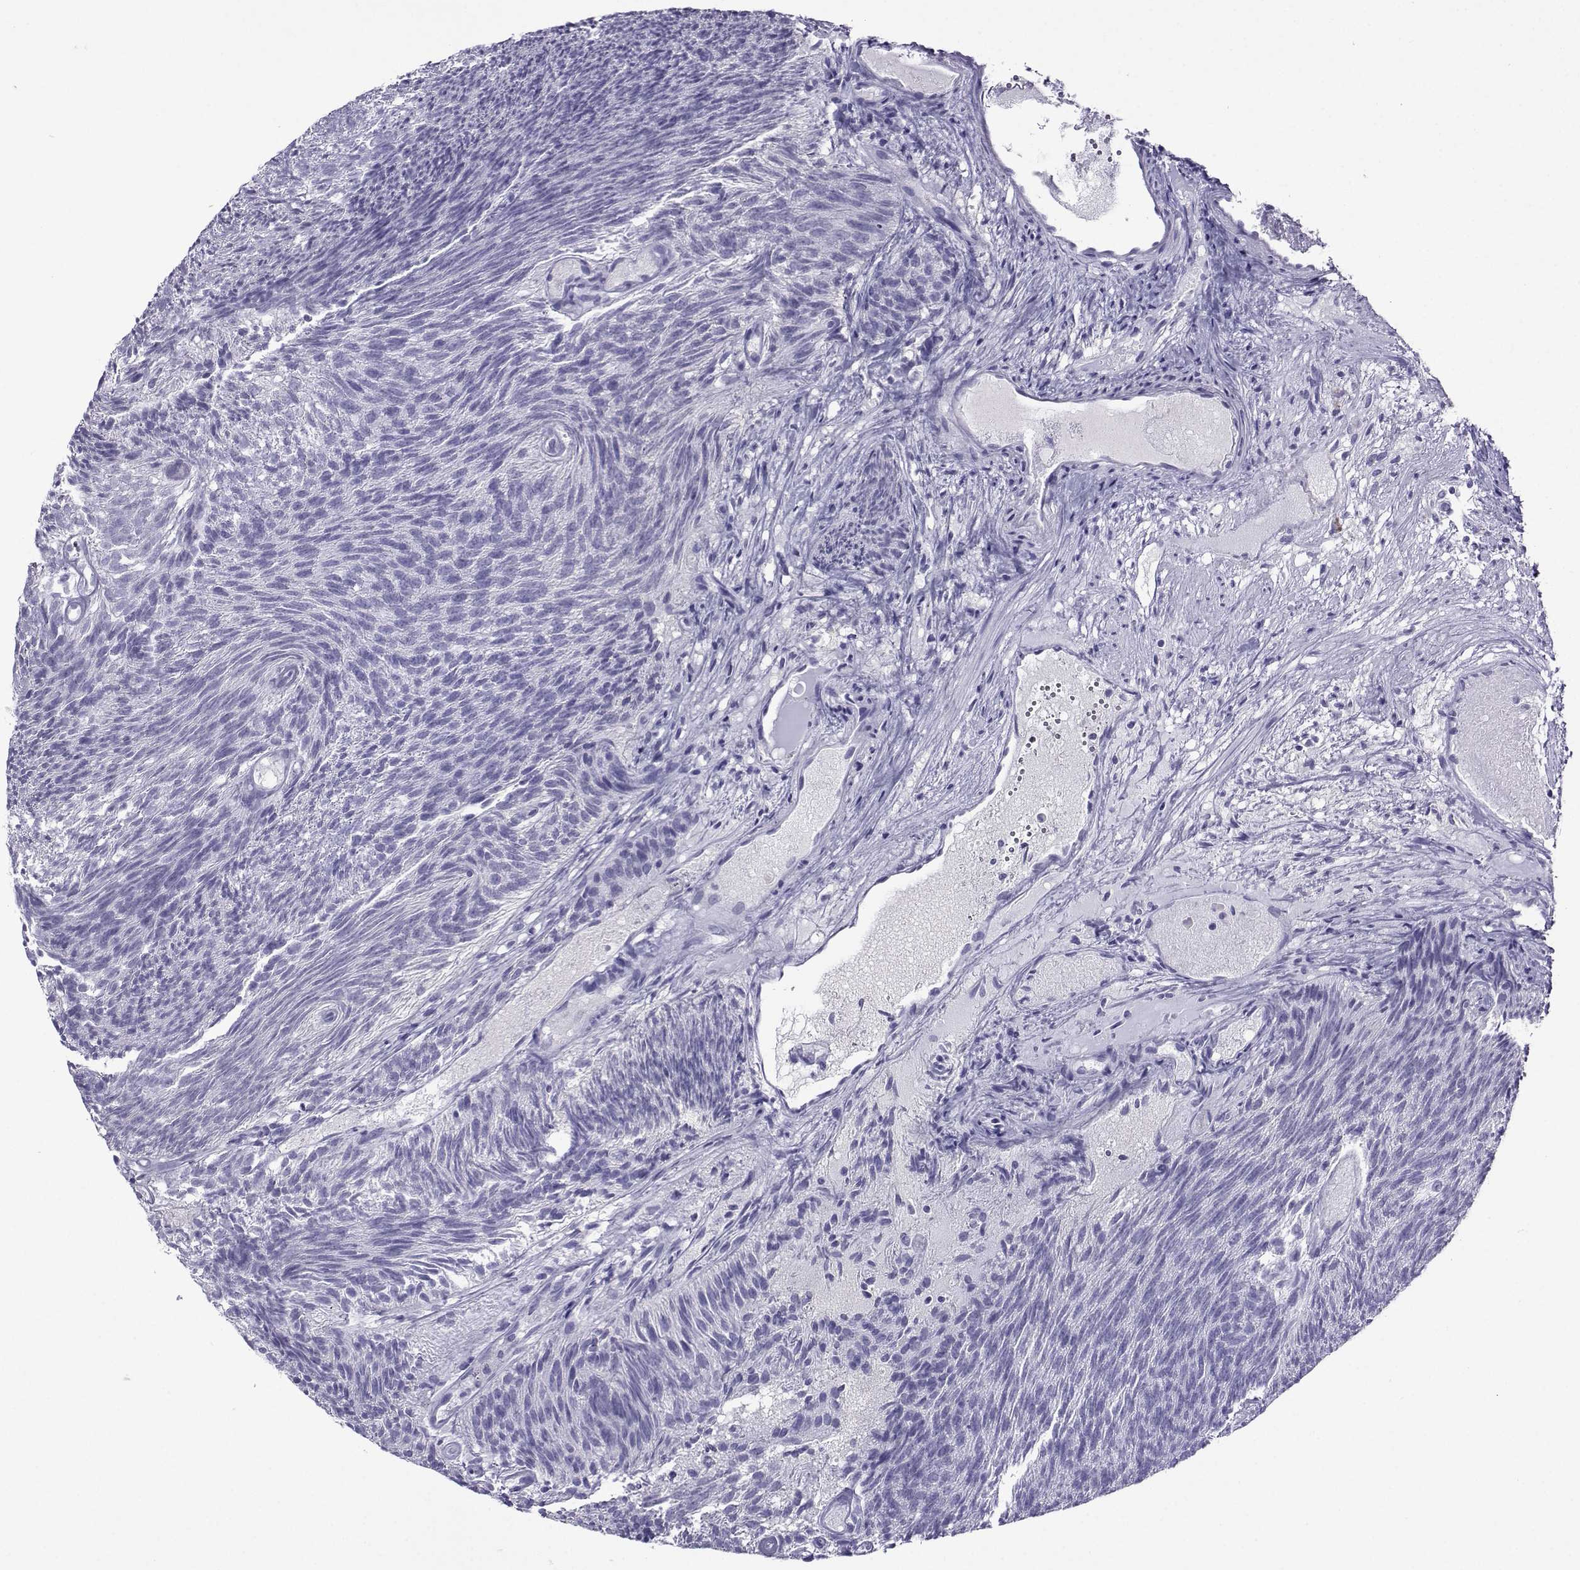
{"staining": {"intensity": "negative", "quantity": "none", "location": "none"}, "tissue": "urothelial cancer", "cell_type": "Tumor cells", "image_type": "cancer", "snomed": [{"axis": "morphology", "description": "Urothelial carcinoma, Low grade"}, {"axis": "topography", "description": "Urinary bladder"}], "caption": "This is an IHC photomicrograph of low-grade urothelial carcinoma. There is no positivity in tumor cells.", "gene": "CRYBB1", "patient": {"sex": "male", "age": 77}}